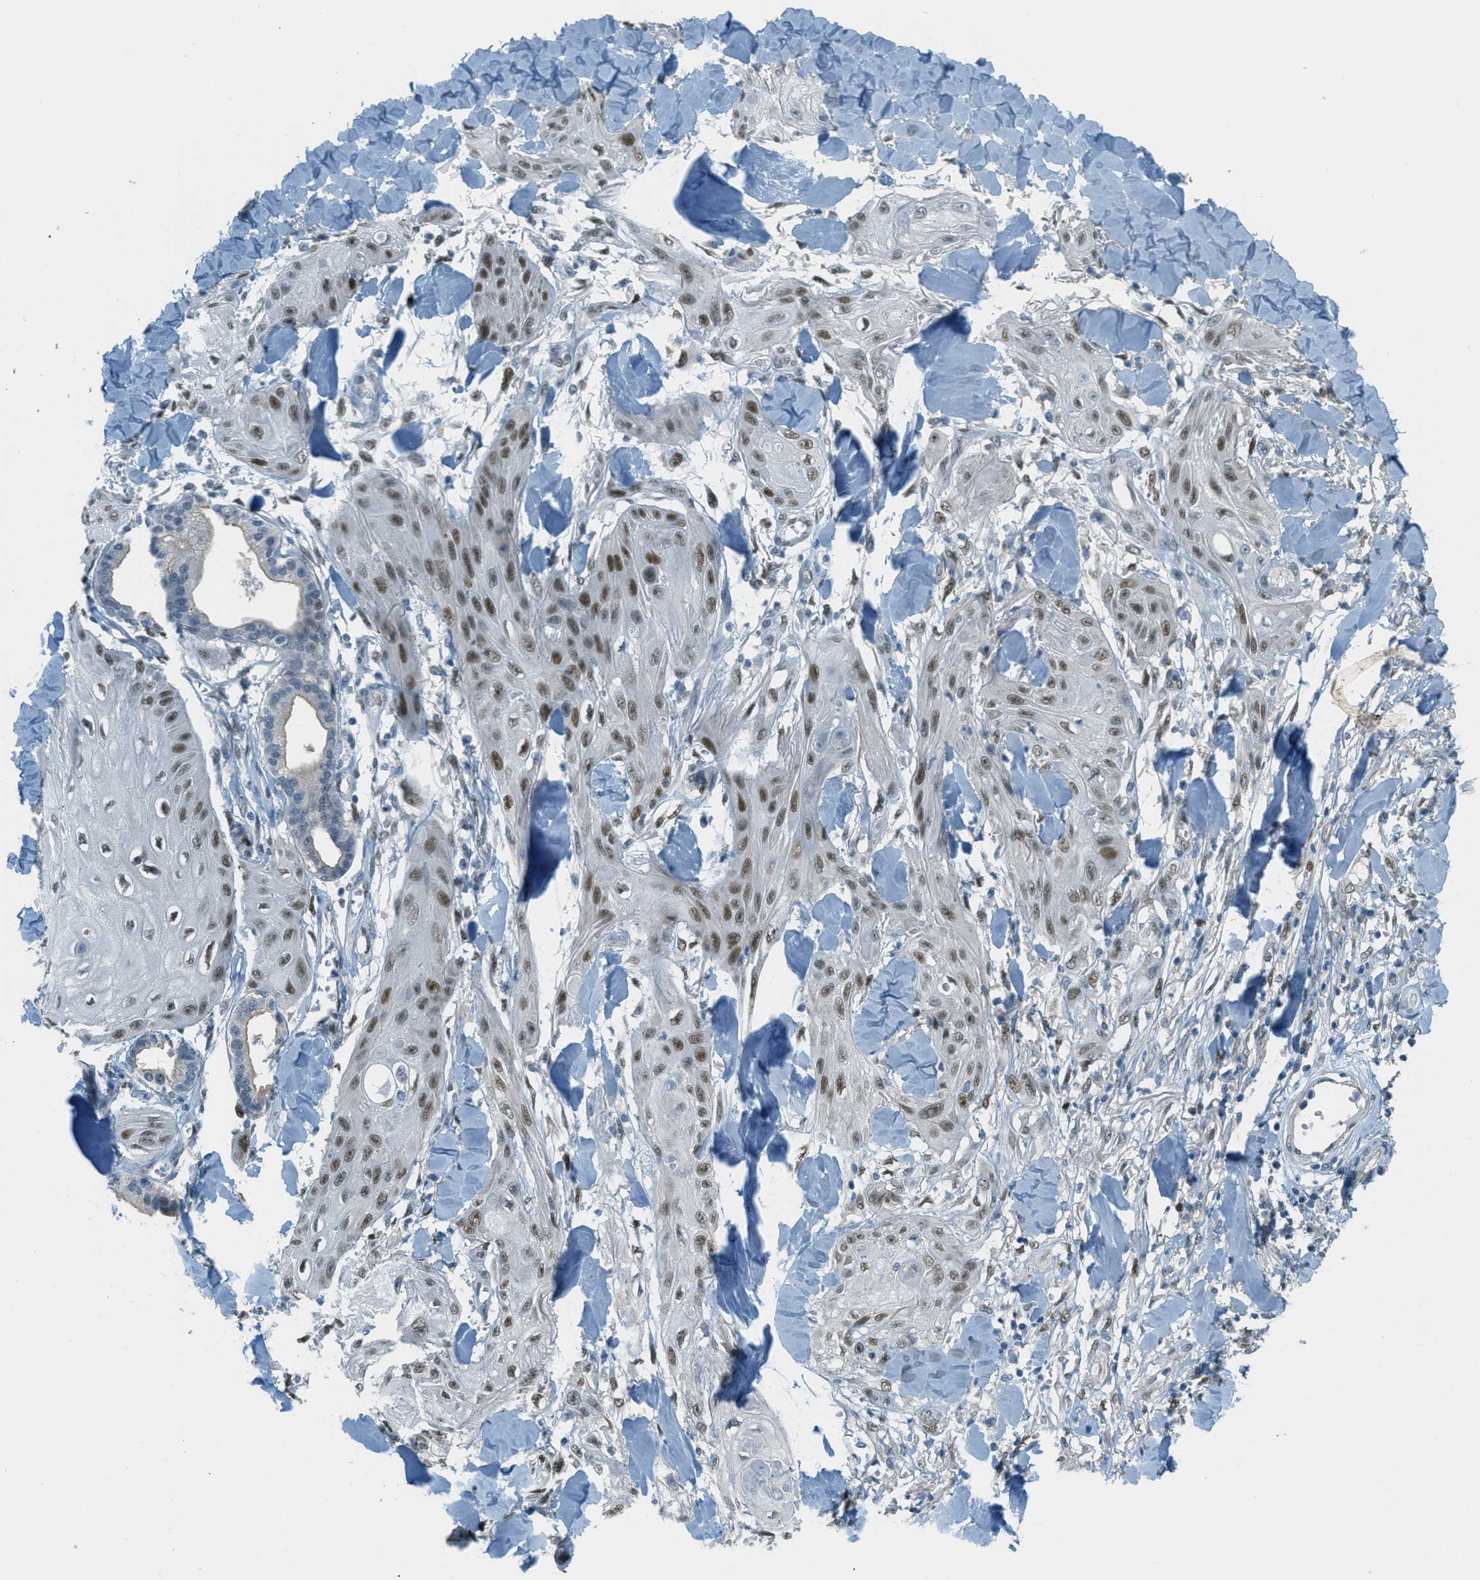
{"staining": {"intensity": "moderate", "quantity": ">75%", "location": "nuclear"}, "tissue": "skin cancer", "cell_type": "Tumor cells", "image_type": "cancer", "snomed": [{"axis": "morphology", "description": "Squamous cell carcinoma, NOS"}, {"axis": "topography", "description": "Skin"}], "caption": "This is an image of immunohistochemistry staining of squamous cell carcinoma (skin), which shows moderate positivity in the nuclear of tumor cells.", "gene": "TCF3", "patient": {"sex": "male", "age": 74}}